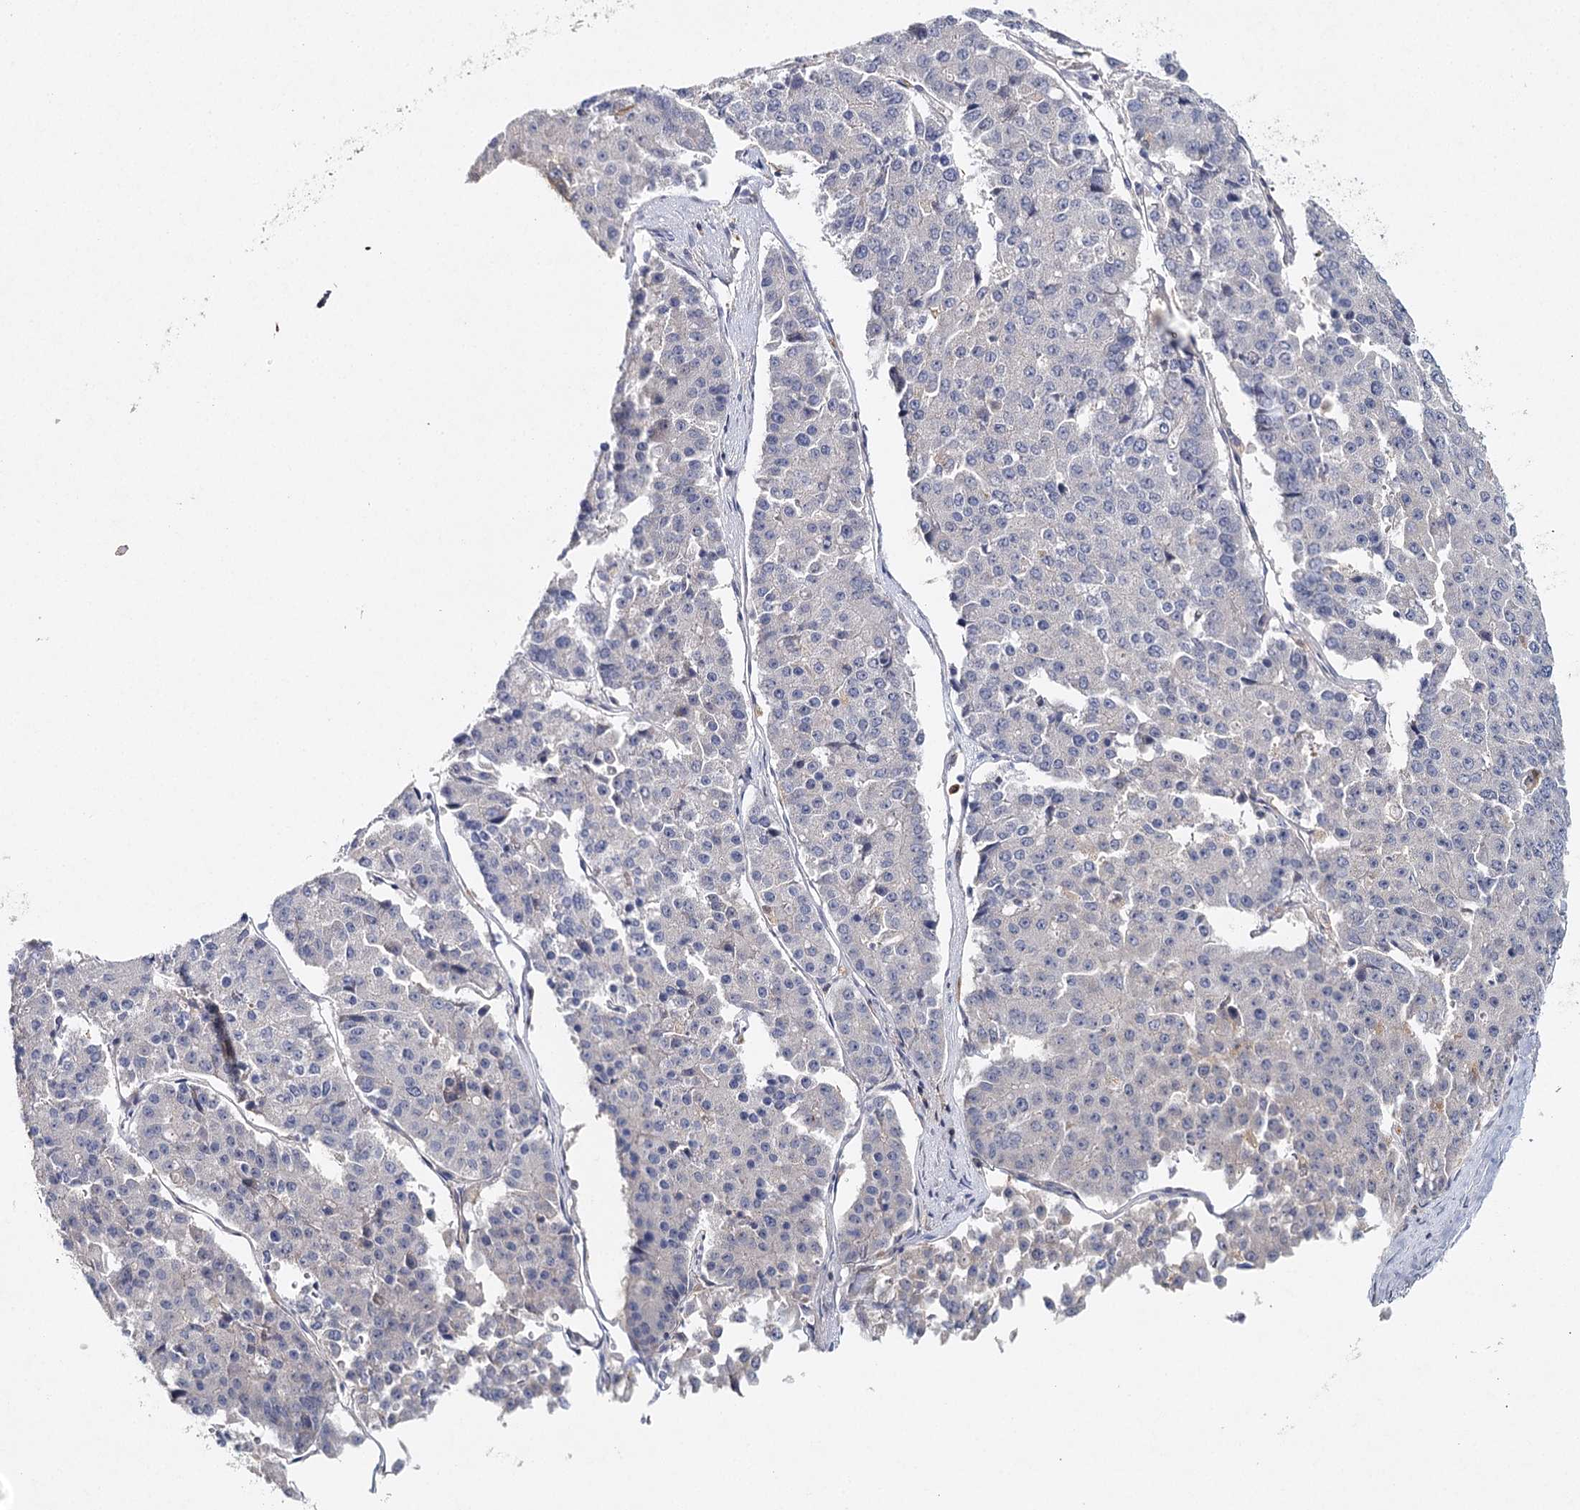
{"staining": {"intensity": "negative", "quantity": "none", "location": "none"}, "tissue": "pancreatic cancer", "cell_type": "Tumor cells", "image_type": "cancer", "snomed": [{"axis": "morphology", "description": "Adenocarcinoma, NOS"}, {"axis": "topography", "description": "Pancreas"}], "caption": "DAB immunohistochemical staining of pancreatic adenocarcinoma displays no significant staining in tumor cells.", "gene": "SLC41A2", "patient": {"sex": "male", "age": 50}}